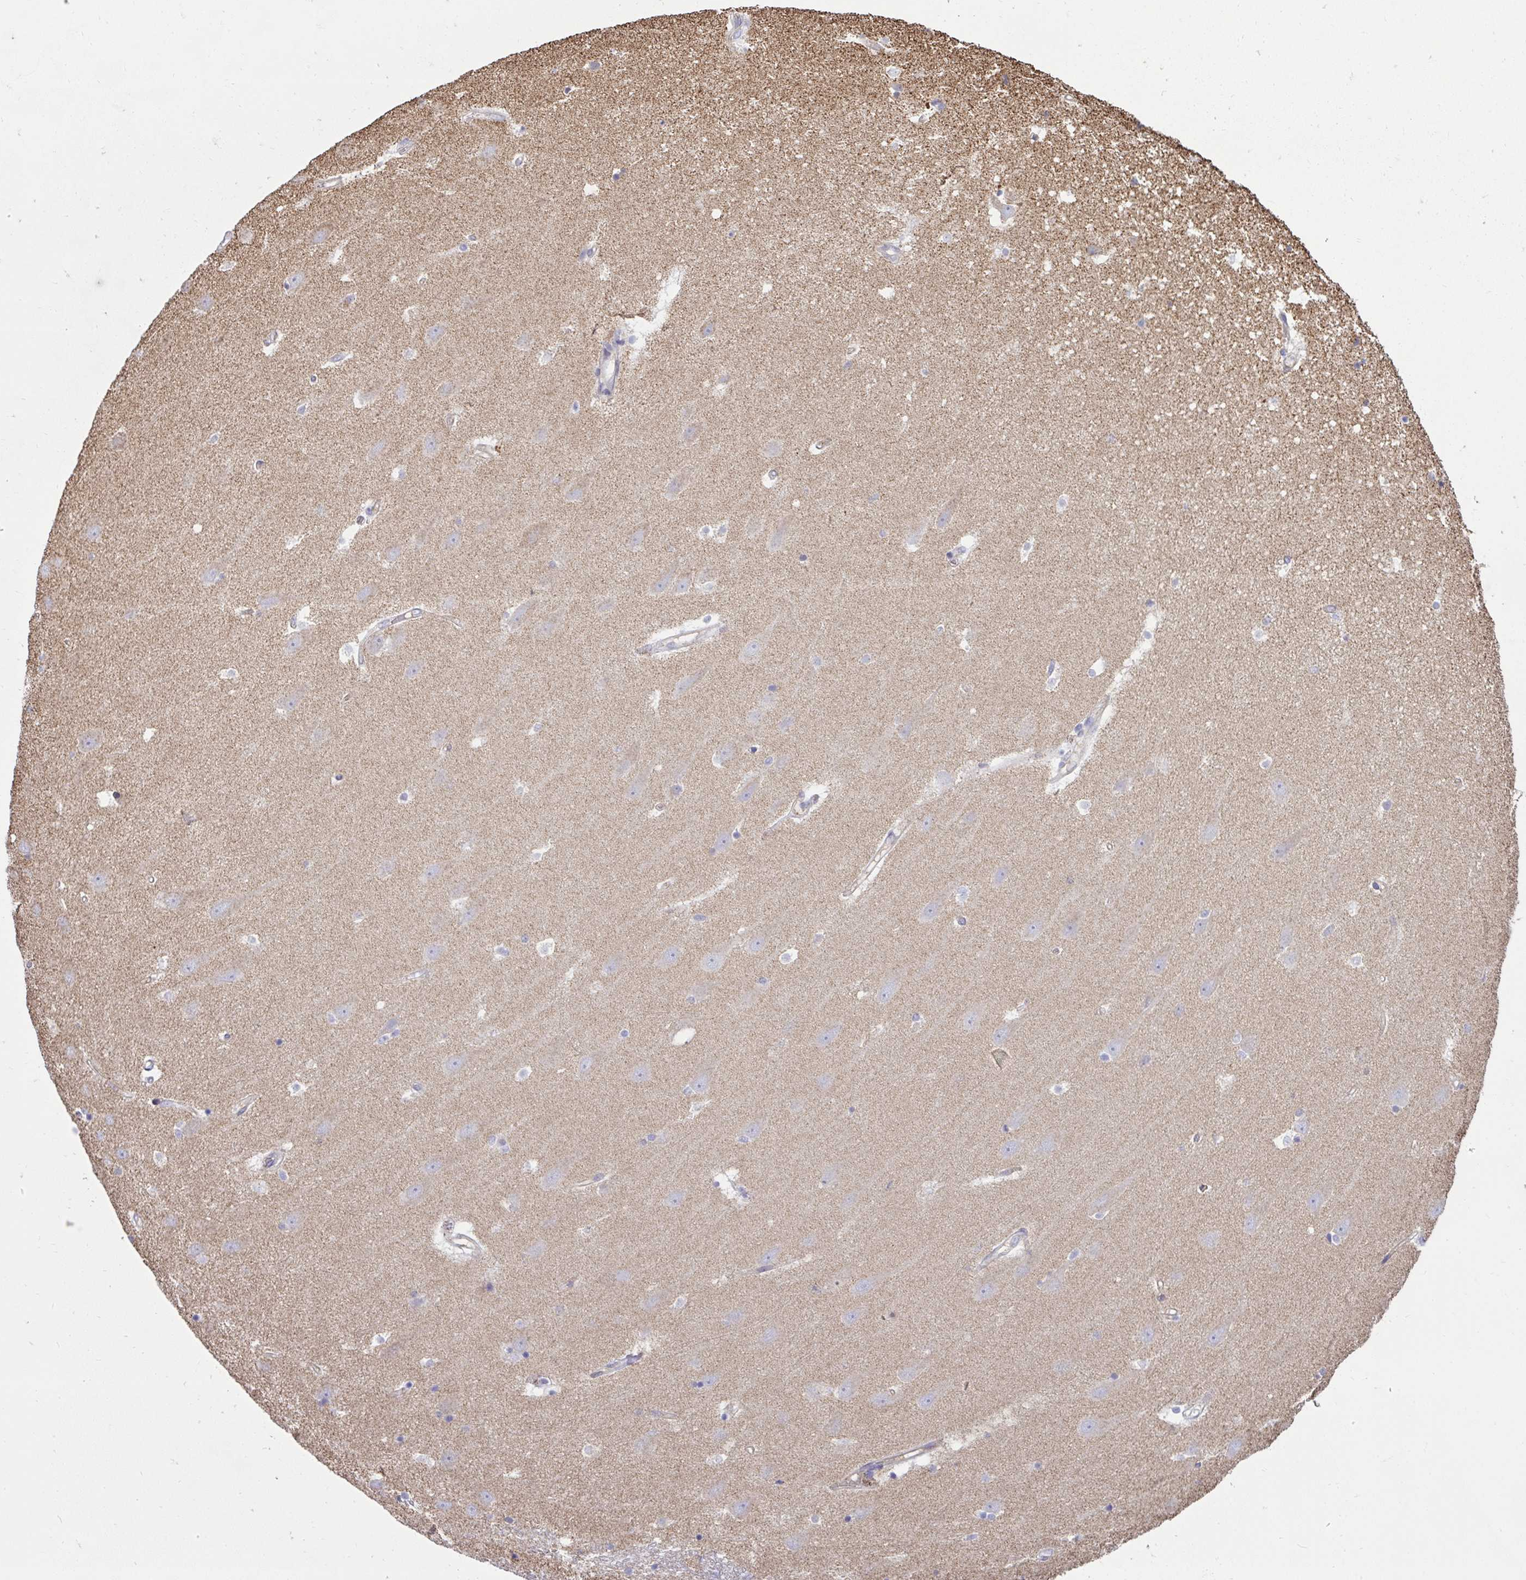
{"staining": {"intensity": "moderate", "quantity": "<25%", "location": "cytoplasmic/membranous"}, "tissue": "hippocampus", "cell_type": "Glial cells", "image_type": "normal", "snomed": [{"axis": "morphology", "description": "Normal tissue, NOS"}, {"axis": "topography", "description": "Hippocampus"}], "caption": "Protein expression analysis of normal hippocampus reveals moderate cytoplasmic/membranous expression in about <25% of glial cells.", "gene": "ZNF362", "patient": {"sex": "male", "age": 63}}